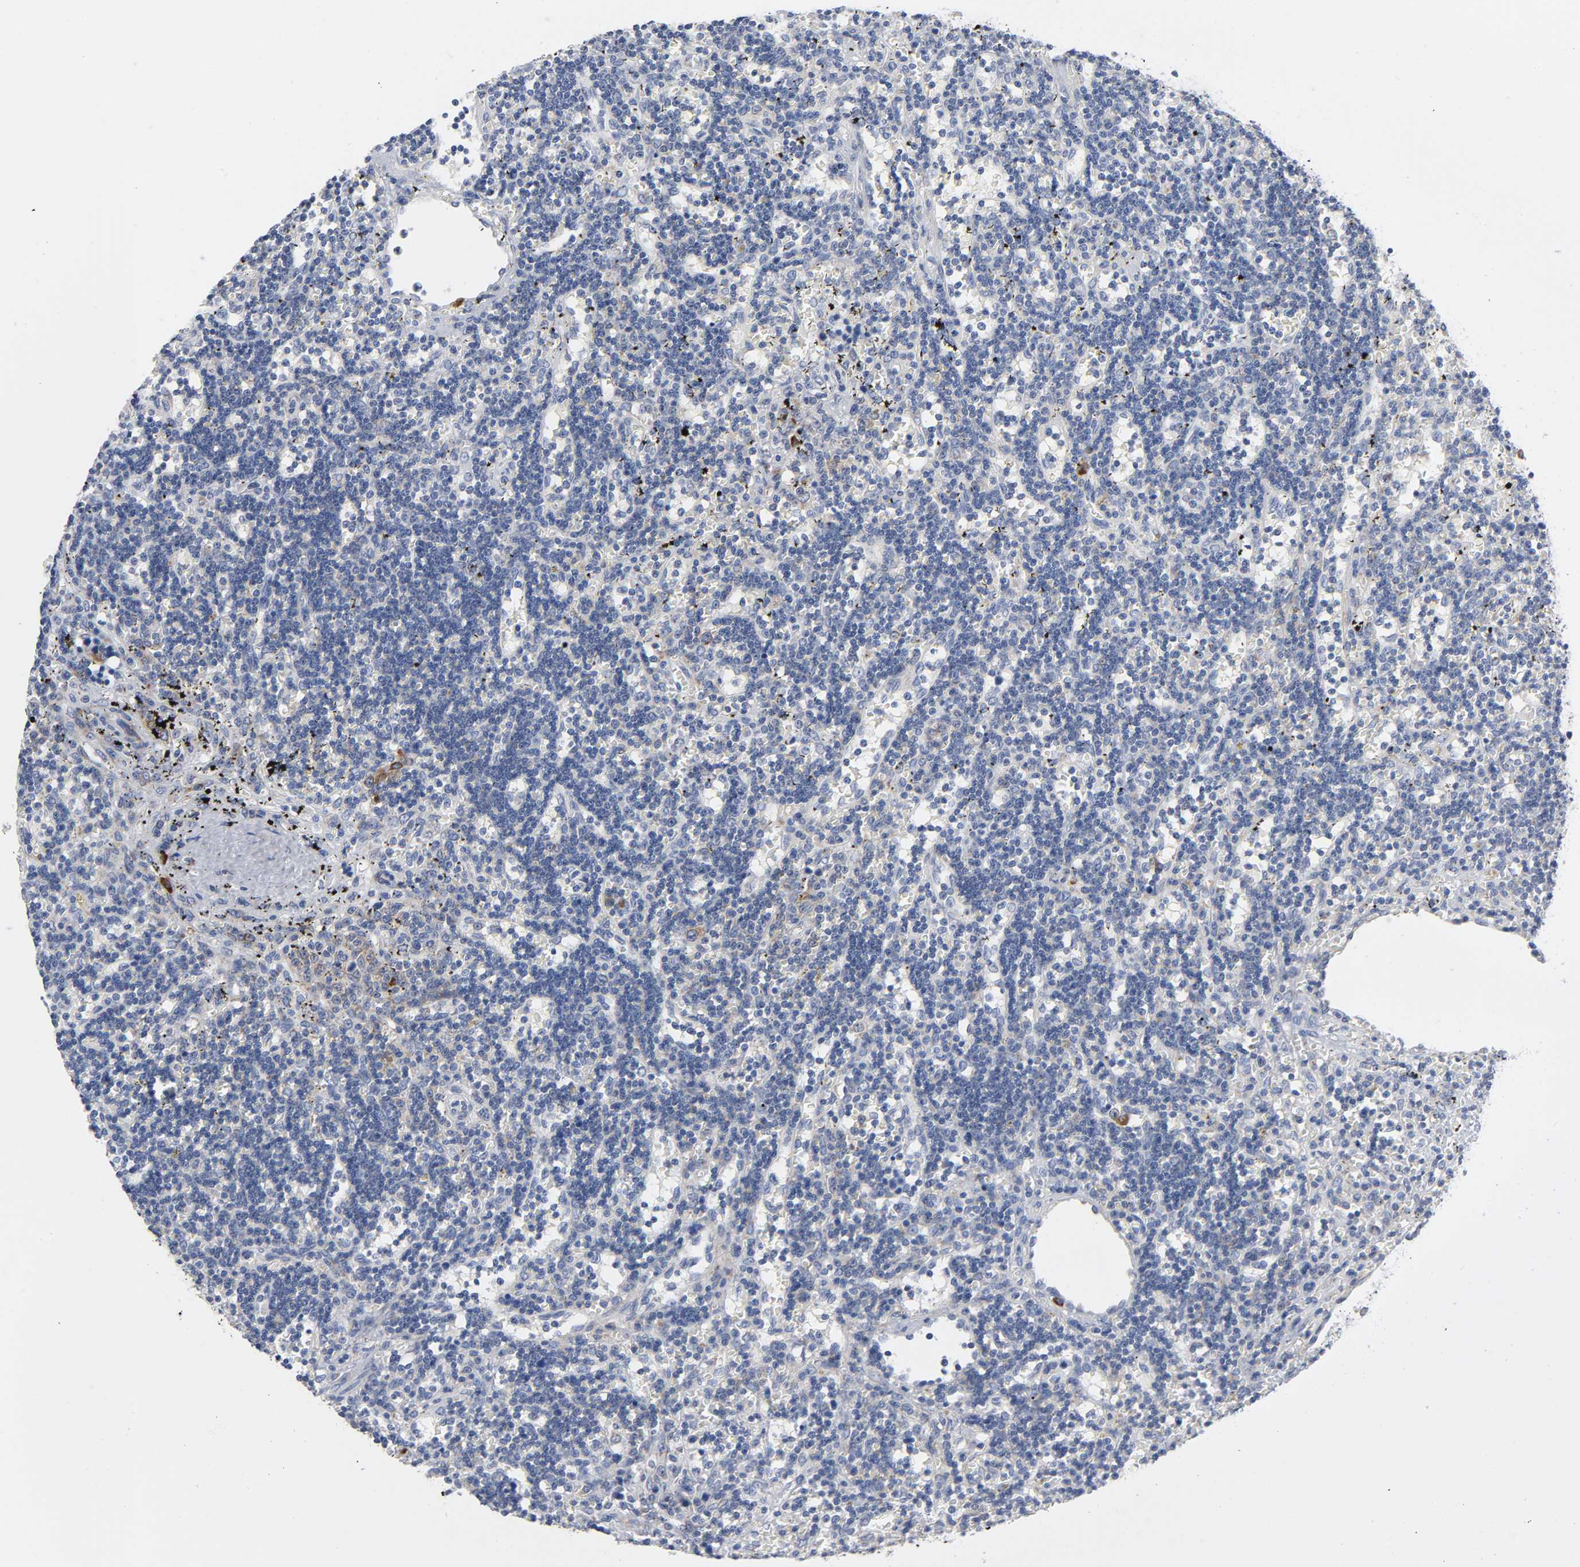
{"staining": {"intensity": "weak", "quantity": "25%-75%", "location": "cytoplasmic/membranous"}, "tissue": "lymphoma", "cell_type": "Tumor cells", "image_type": "cancer", "snomed": [{"axis": "morphology", "description": "Malignant lymphoma, non-Hodgkin's type, Low grade"}, {"axis": "topography", "description": "Spleen"}], "caption": "Immunohistochemistry (IHC) of human low-grade malignant lymphoma, non-Hodgkin's type reveals low levels of weak cytoplasmic/membranous expression in approximately 25%-75% of tumor cells.", "gene": "REL", "patient": {"sex": "male", "age": 60}}